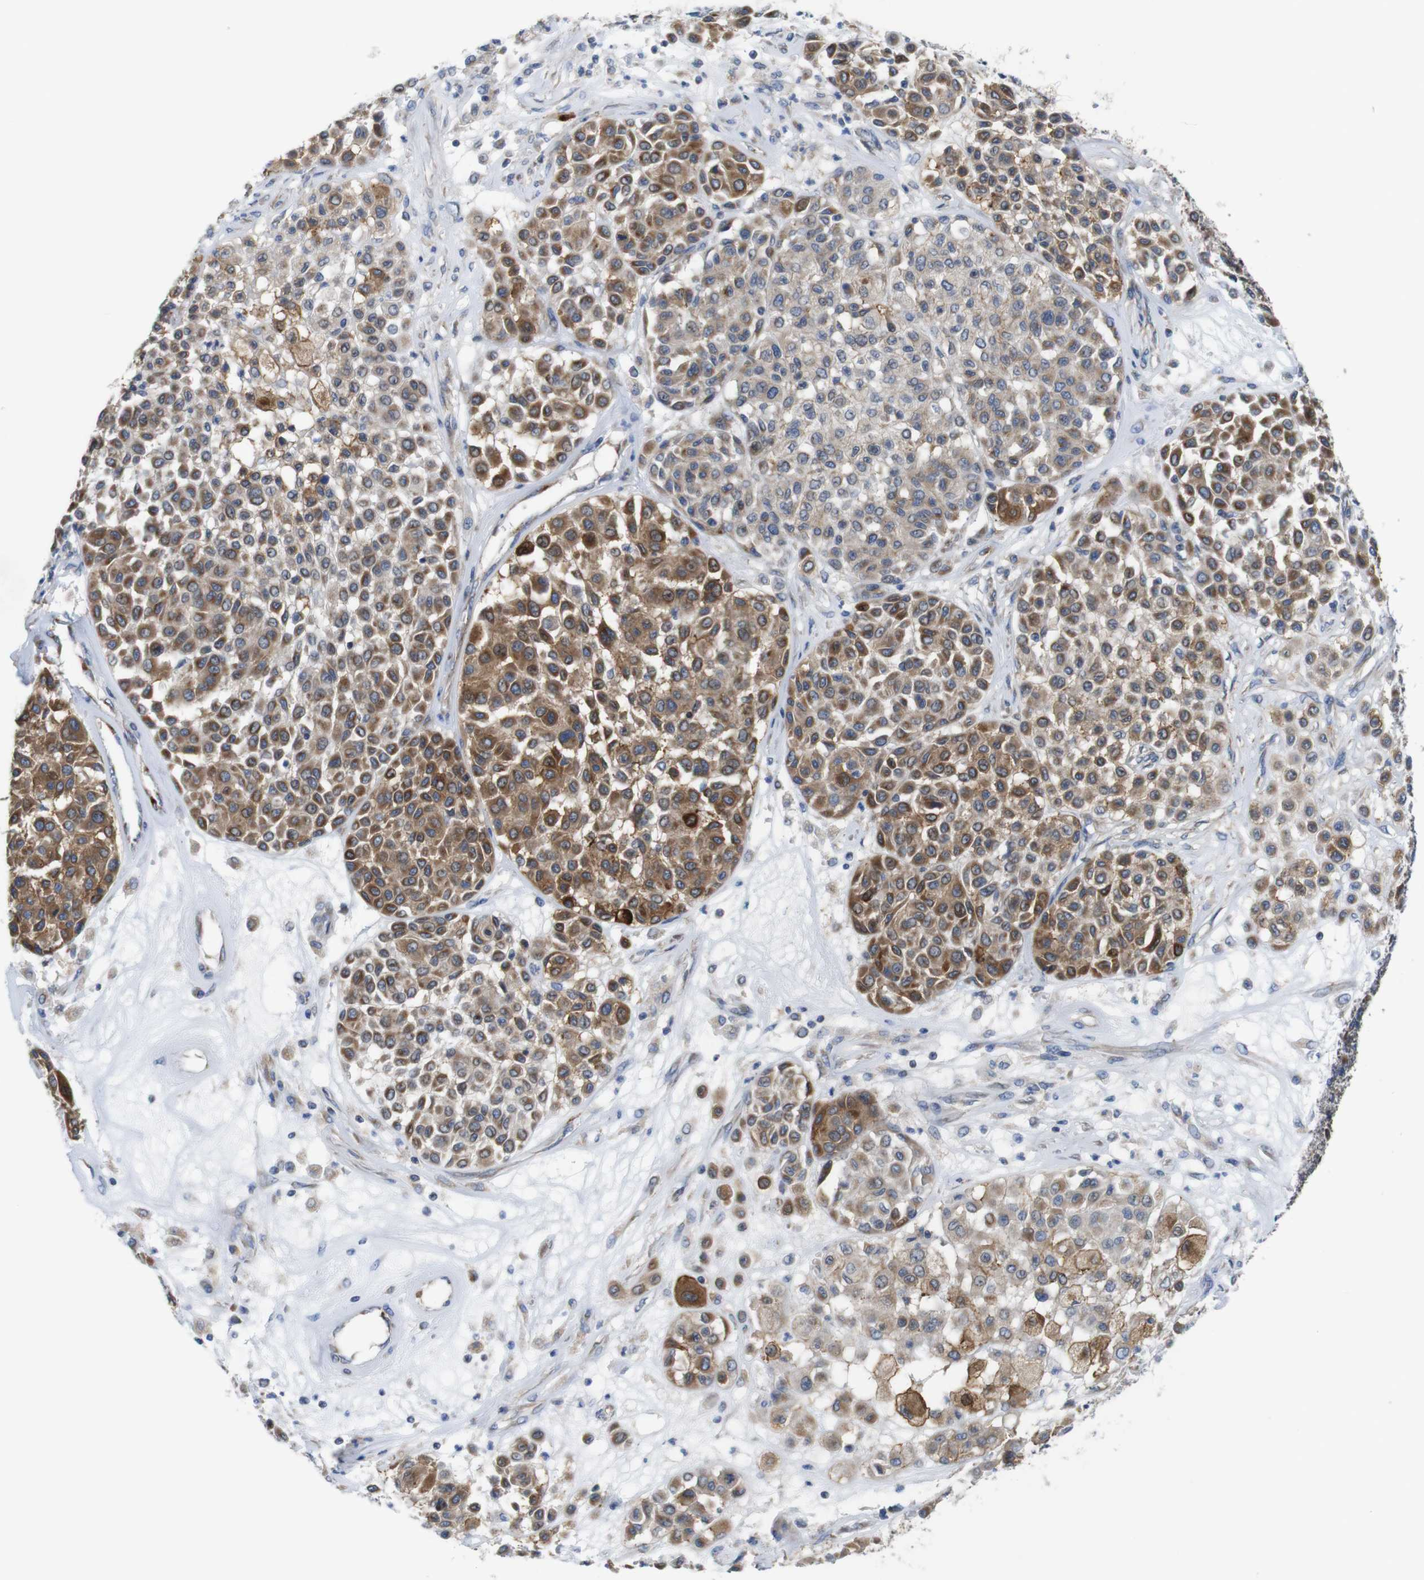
{"staining": {"intensity": "moderate", "quantity": ">75%", "location": "cytoplasmic/membranous"}, "tissue": "melanoma", "cell_type": "Tumor cells", "image_type": "cancer", "snomed": [{"axis": "morphology", "description": "Malignant melanoma, Metastatic site"}, {"axis": "topography", "description": "Soft tissue"}], "caption": "A brown stain shows moderate cytoplasmic/membranous expression of a protein in melanoma tumor cells. Using DAB (brown) and hematoxylin (blue) stains, captured at high magnification using brightfield microscopy.", "gene": "EFCAB14", "patient": {"sex": "male", "age": 41}}